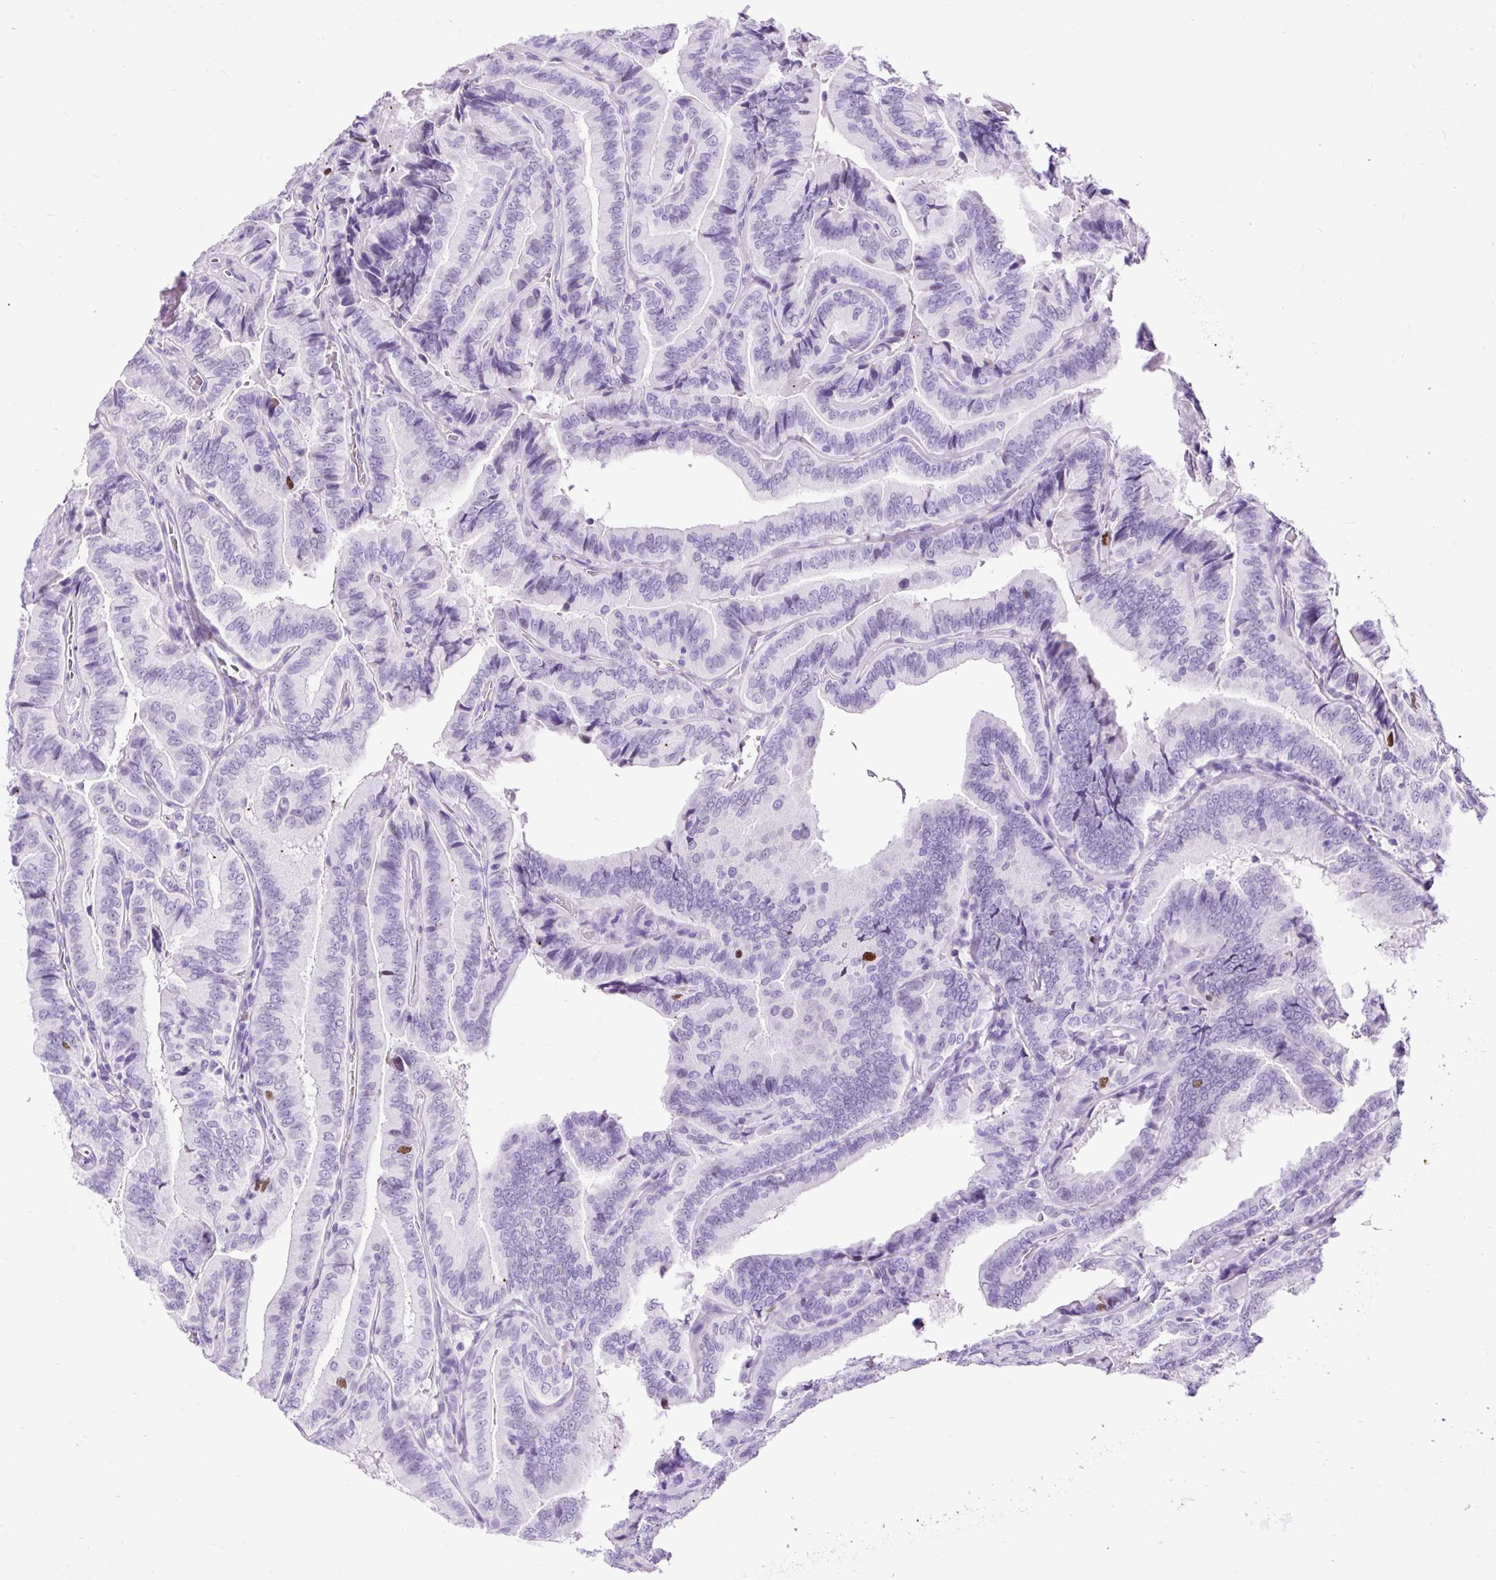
{"staining": {"intensity": "moderate", "quantity": "<25%", "location": "nuclear"}, "tissue": "thyroid cancer", "cell_type": "Tumor cells", "image_type": "cancer", "snomed": [{"axis": "morphology", "description": "Papillary adenocarcinoma, NOS"}, {"axis": "topography", "description": "Thyroid gland"}], "caption": "Thyroid cancer was stained to show a protein in brown. There is low levels of moderate nuclear staining in about <25% of tumor cells.", "gene": "RACGAP1", "patient": {"sex": "male", "age": 61}}